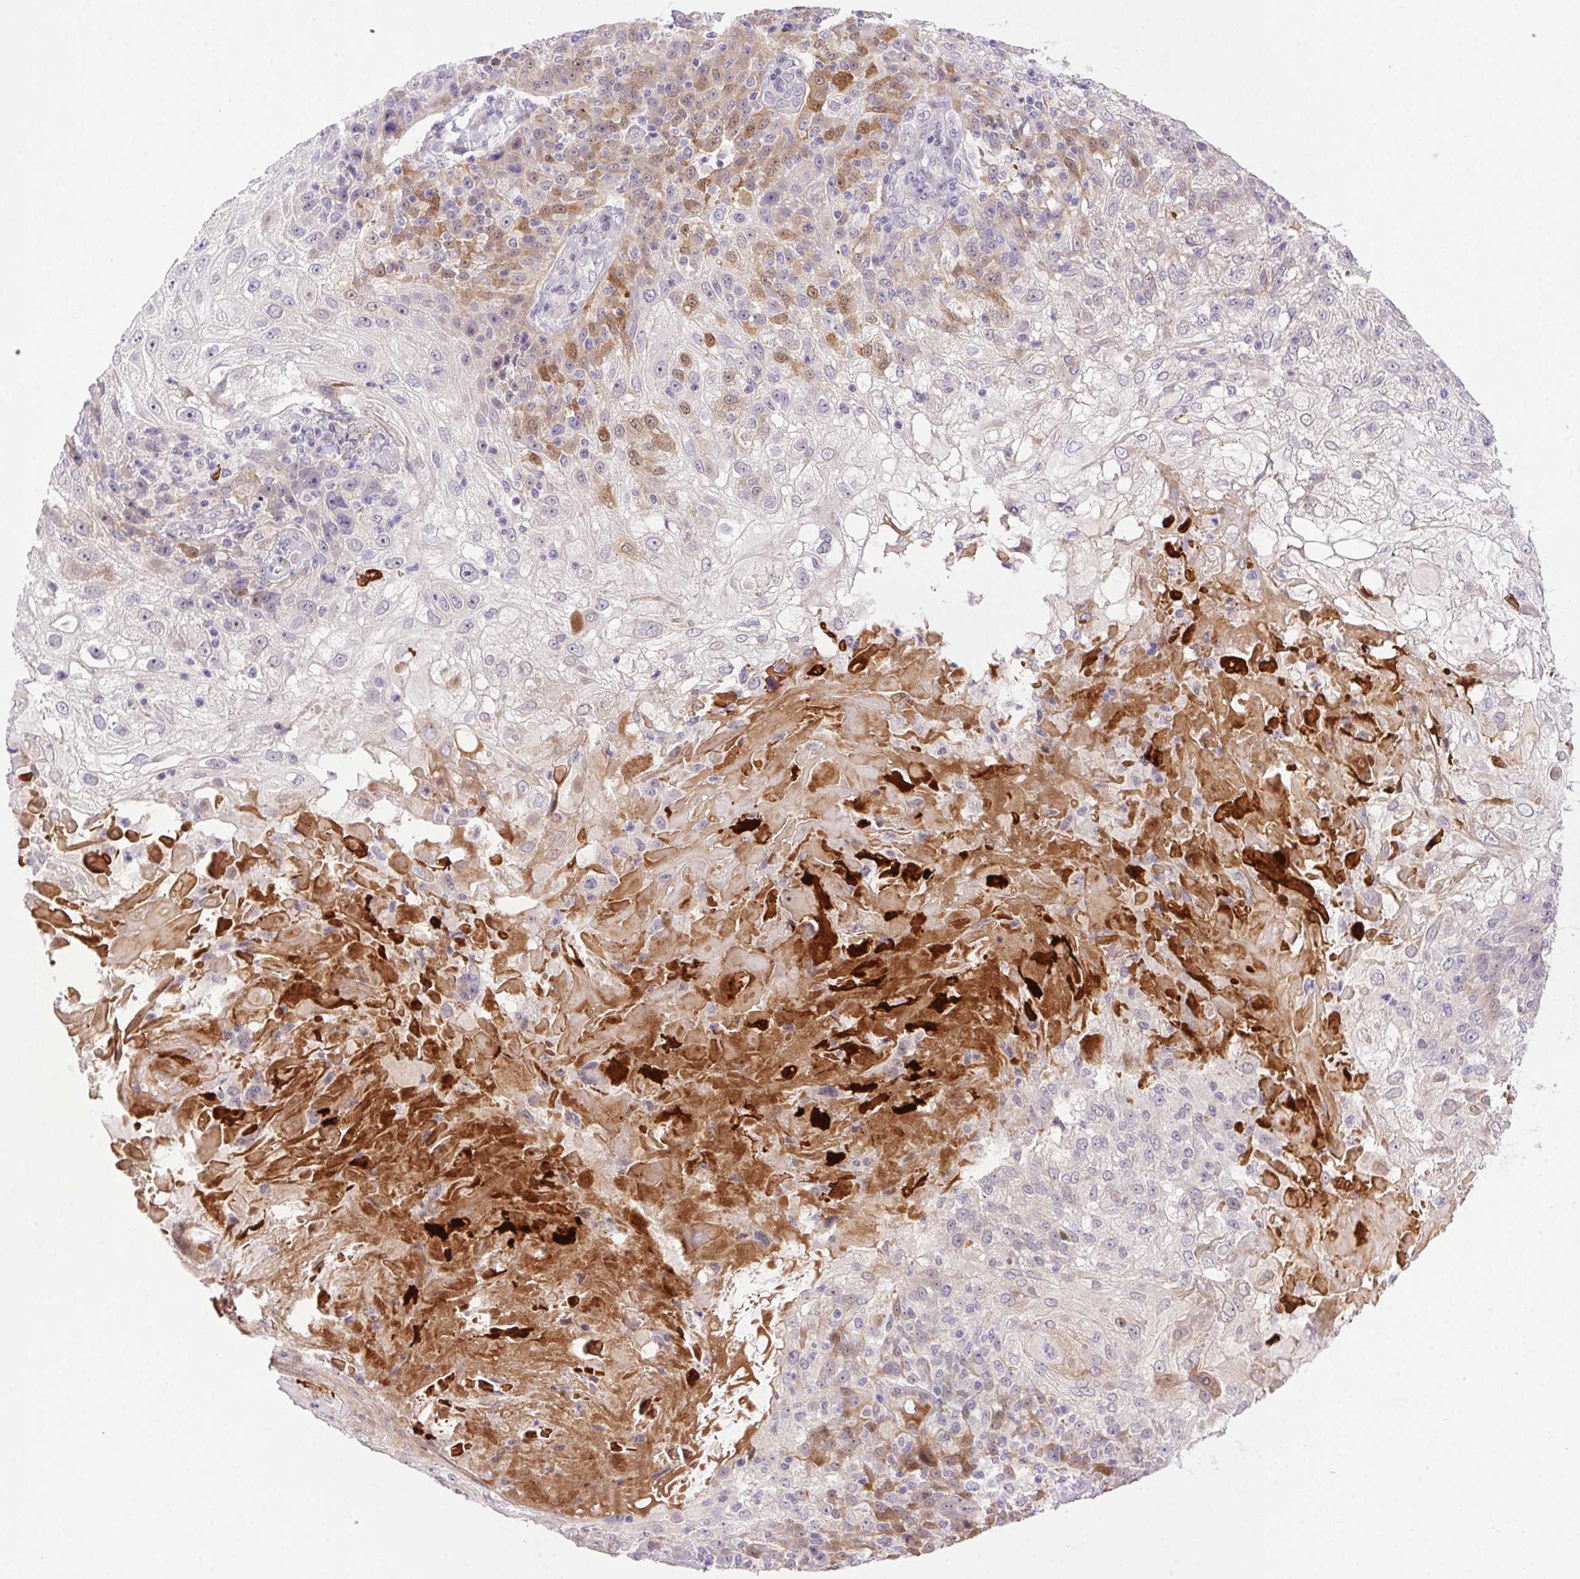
{"staining": {"intensity": "moderate", "quantity": "<25%", "location": "cytoplasmic/membranous,nuclear"}, "tissue": "skin cancer", "cell_type": "Tumor cells", "image_type": "cancer", "snomed": [{"axis": "morphology", "description": "Normal tissue, NOS"}, {"axis": "morphology", "description": "Squamous cell carcinoma, NOS"}, {"axis": "topography", "description": "Skin"}], "caption": "Squamous cell carcinoma (skin) stained with a protein marker exhibits moderate staining in tumor cells.", "gene": "LRRTM1", "patient": {"sex": "female", "age": 83}}